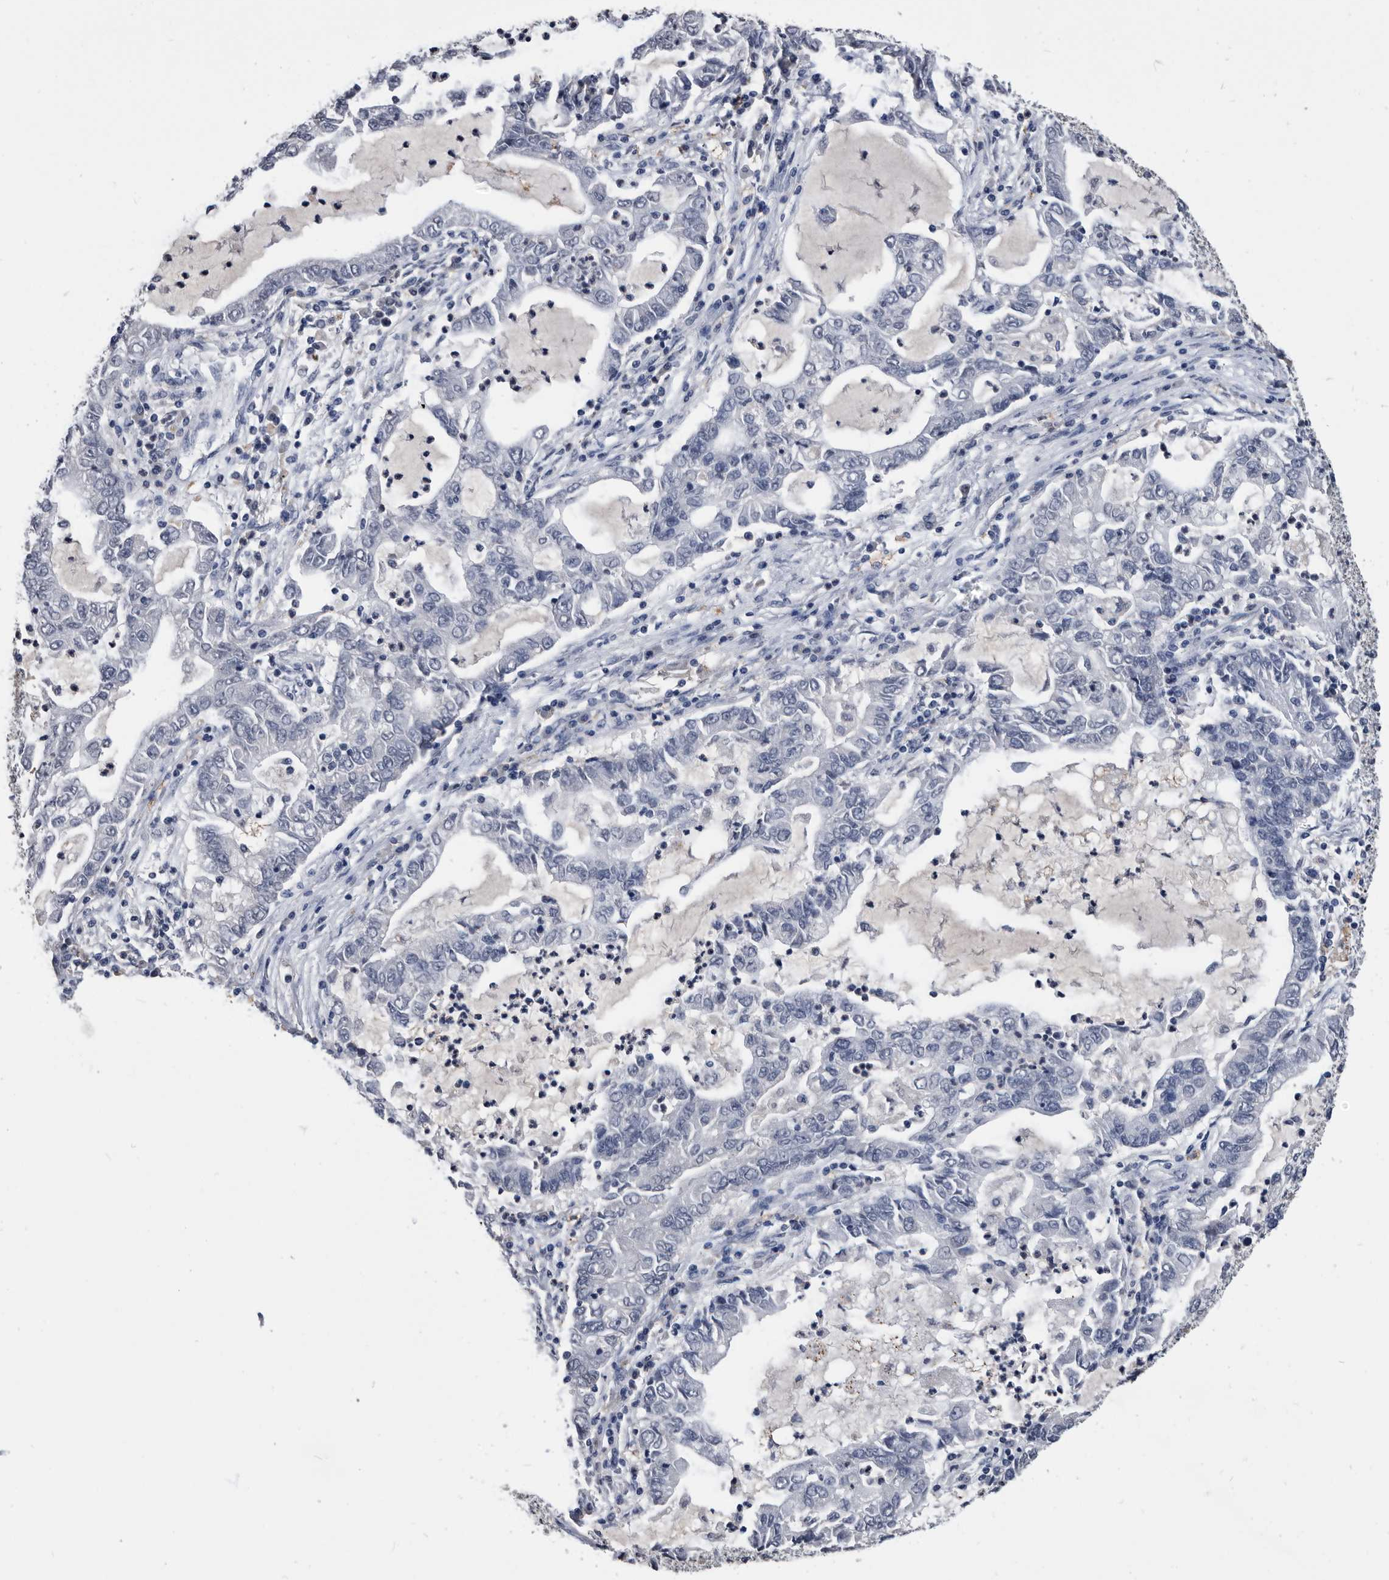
{"staining": {"intensity": "negative", "quantity": "none", "location": "none"}, "tissue": "lung cancer", "cell_type": "Tumor cells", "image_type": "cancer", "snomed": [{"axis": "morphology", "description": "Adenocarcinoma, NOS"}, {"axis": "topography", "description": "Lung"}], "caption": "Immunohistochemistry micrograph of neoplastic tissue: human lung cancer (adenocarcinoma) stained with DAB shows no significant protein expression in tumor cells.", "gene": "PDXK", "patient": {"sex": "female", "age": 51}}